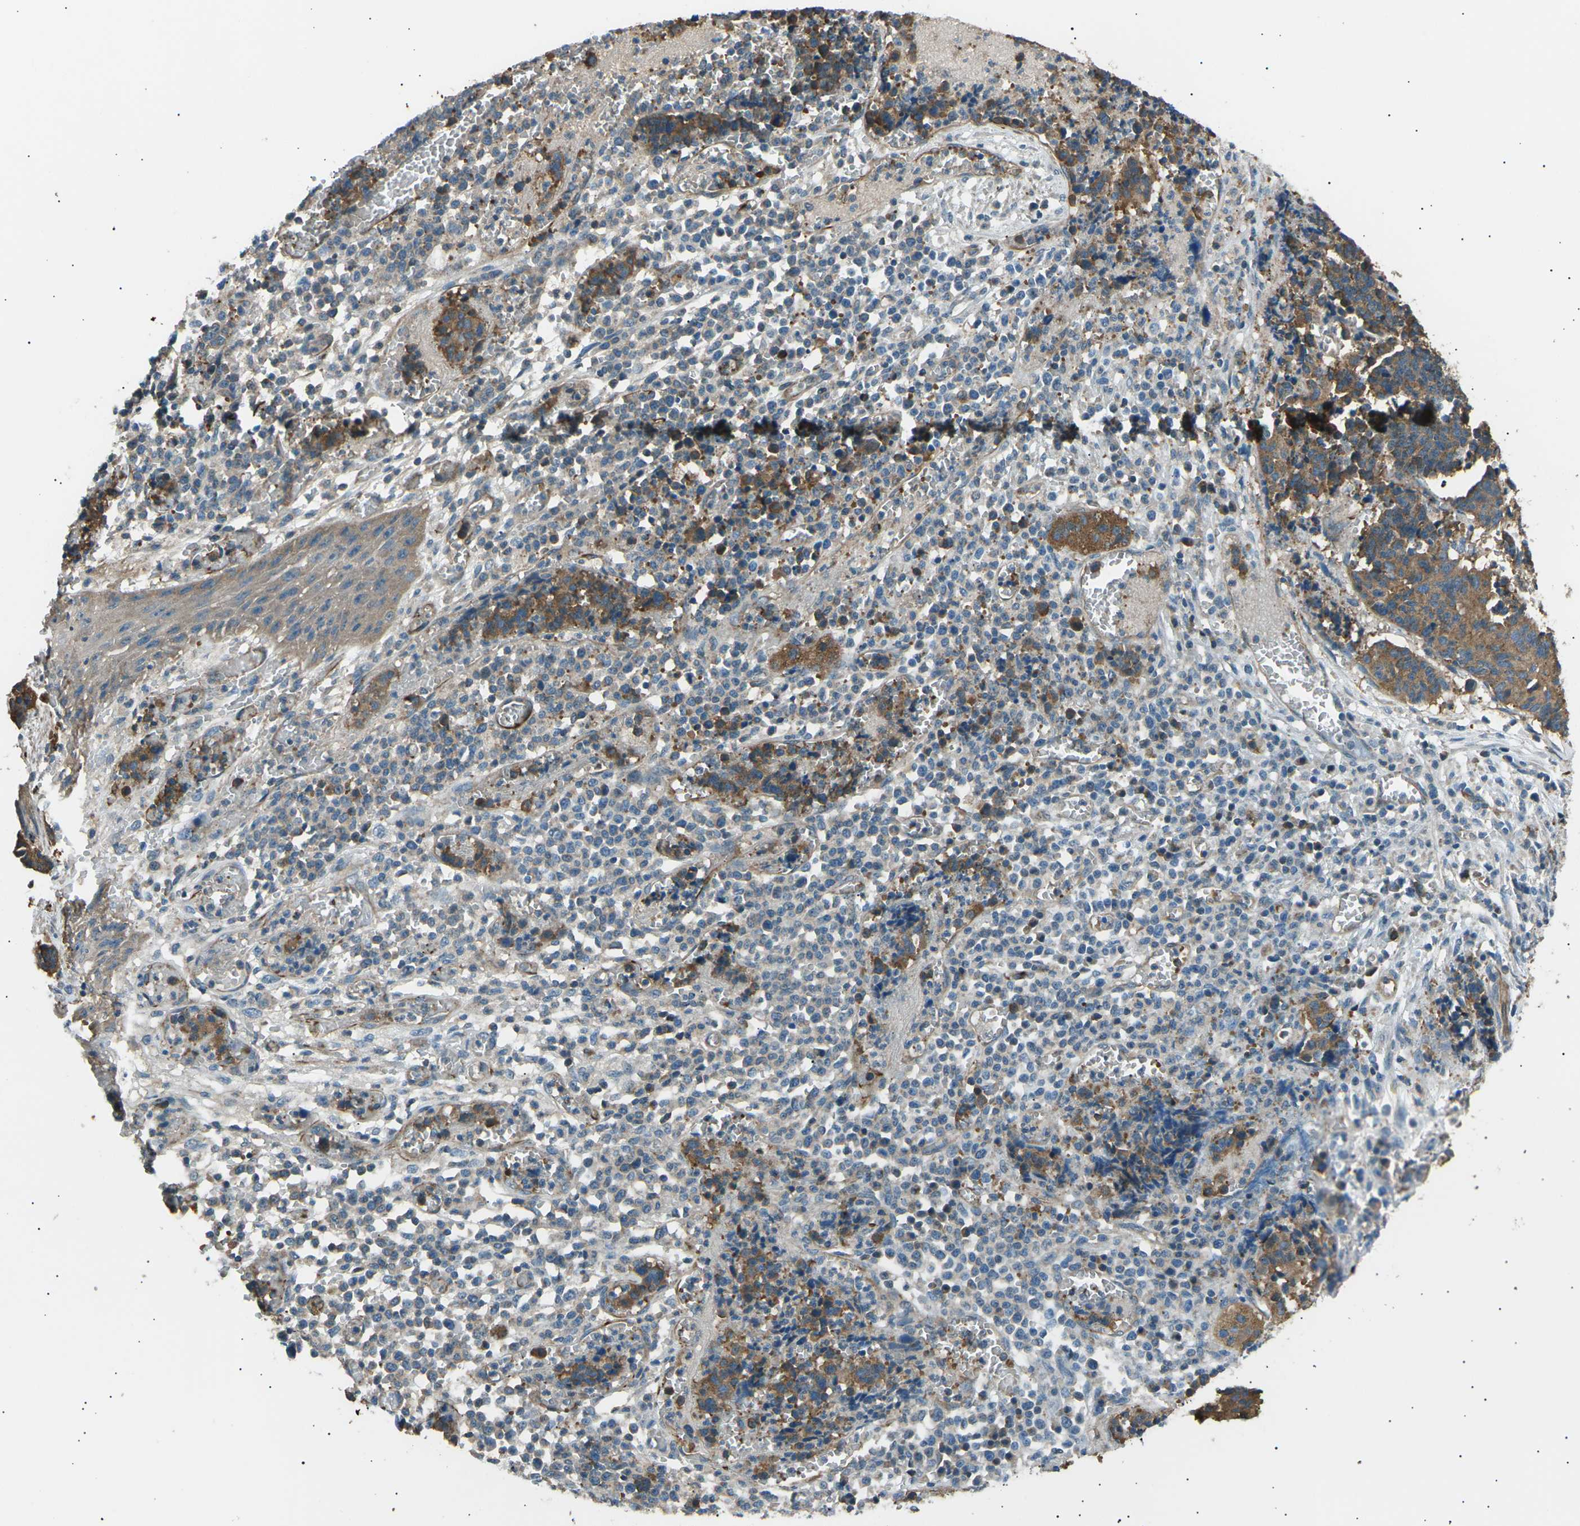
{"staining": {"intensity": "moderate", "quantity": ">75%", "location": "cytoplasmic/membranous"}, "tissue": "cervical cancer", "cell_type": "Tumor cells", "image_type": "cancer", "snomed": [{"axis": "morphology", "description": "Squamous cell carcinoma, NOS"}, {"axis": "topography", "description": "Cervix"}], "caption": "Immunohistochemistry (IHC) photomicrograph of neoplastic tissue: squamous cell carcinoma (cervical) stained using immunohistochemistry exhibits medium levels of moderate protein expression localized specifically in the cytoplasmic/membranous of tumor cells, appearing as a cytoplasmic/membranous brown color.", "gene": "SLK", "patient": {"sex": "female", "age": 35}}